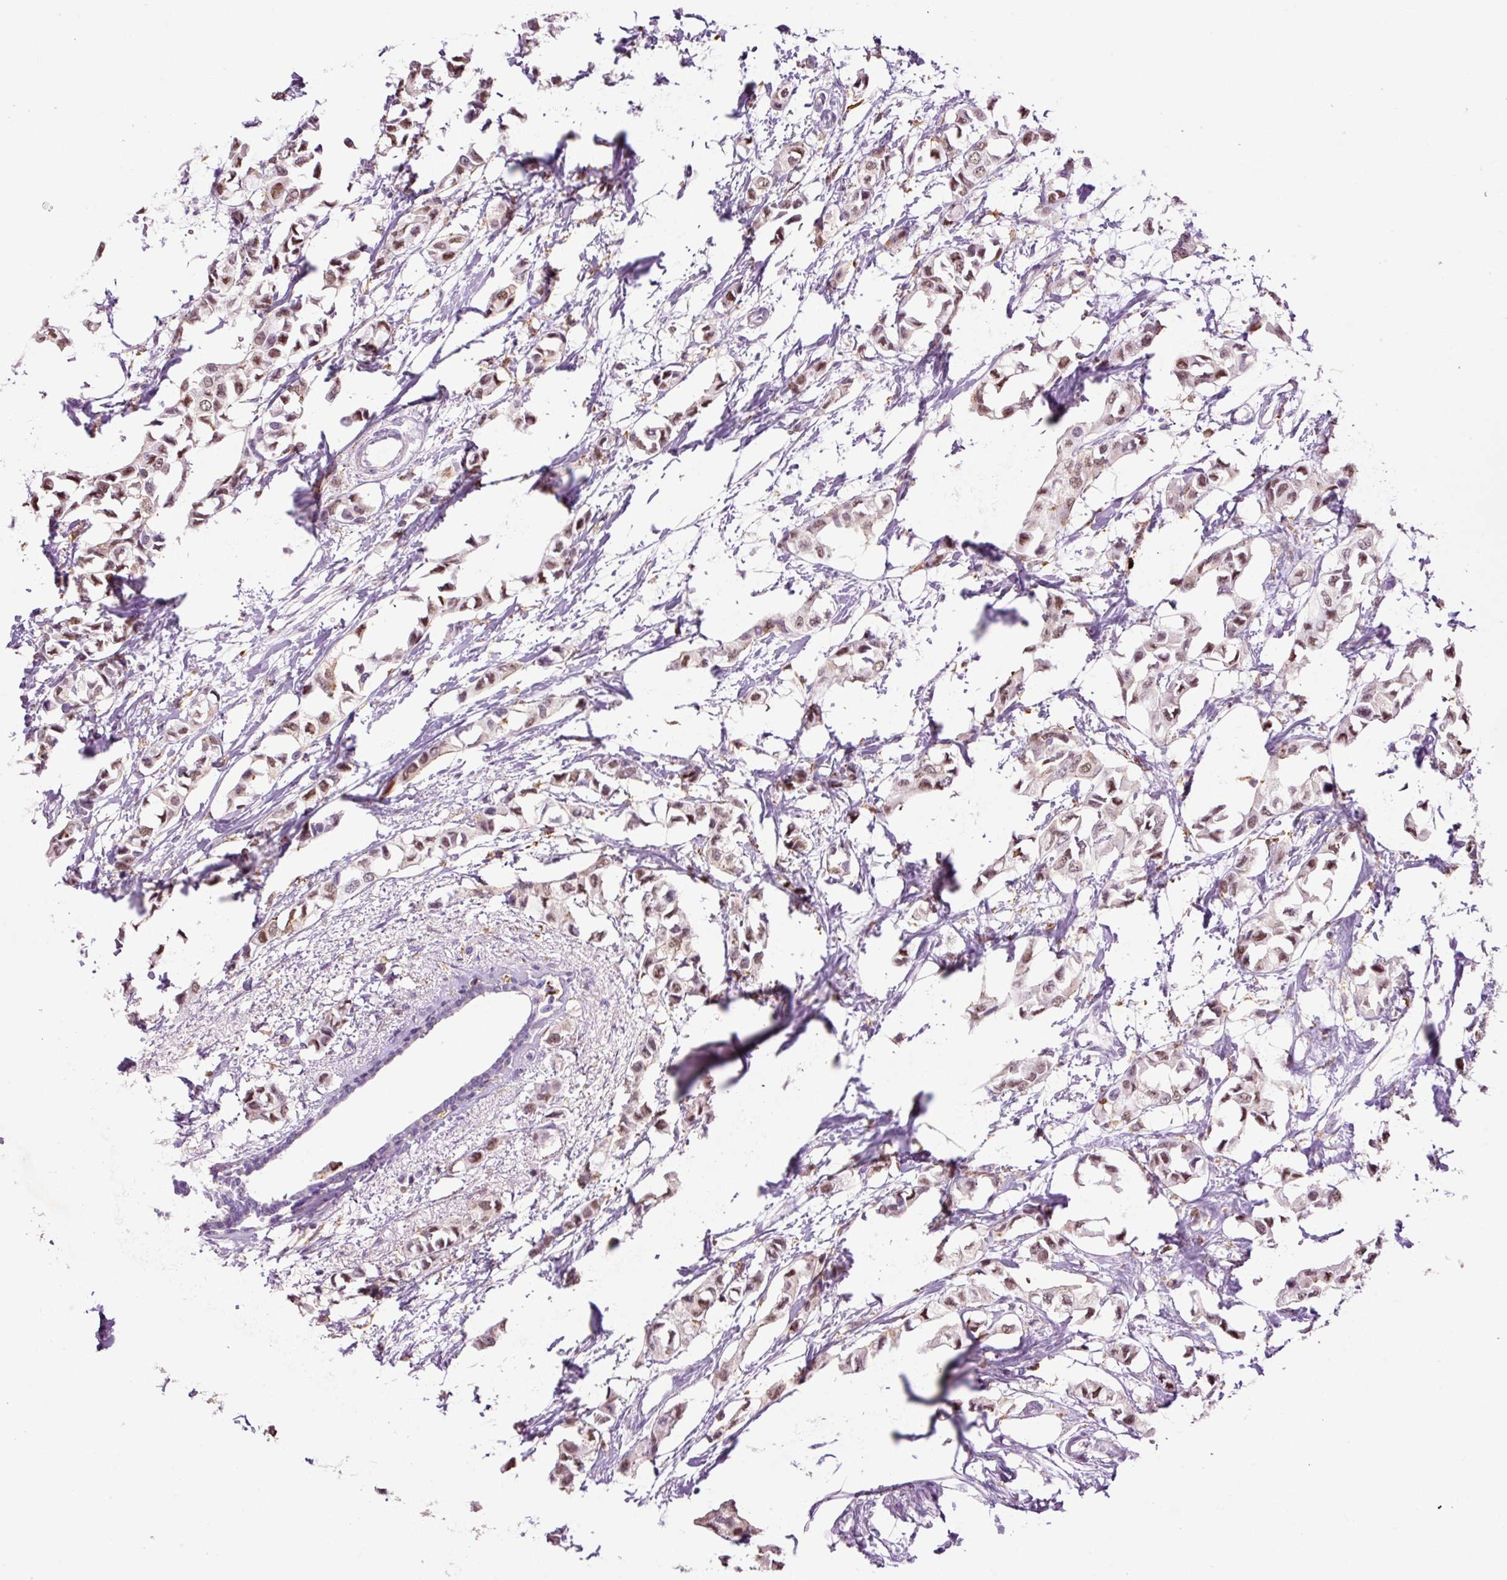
{"staining": {"intensity": "moderate", "quantity": ">75%", "location": "nuclear"}, "tissue": "breast cancer", "cell_type": "Tumor cells", "image_type": "cancer", "snomed": [{"axis": "morphology", "description": "Duct carcinoma"}, {"axis": "topography", "description": "Breast"}], "caption": "This is a histology image of IHC staining of breast cancer (invasive ductal carcinoma), which shows moderate staining in the nuclear of tumor cells.", "gene": "LY86", "patient": {"sex": "female", "age": 73}}